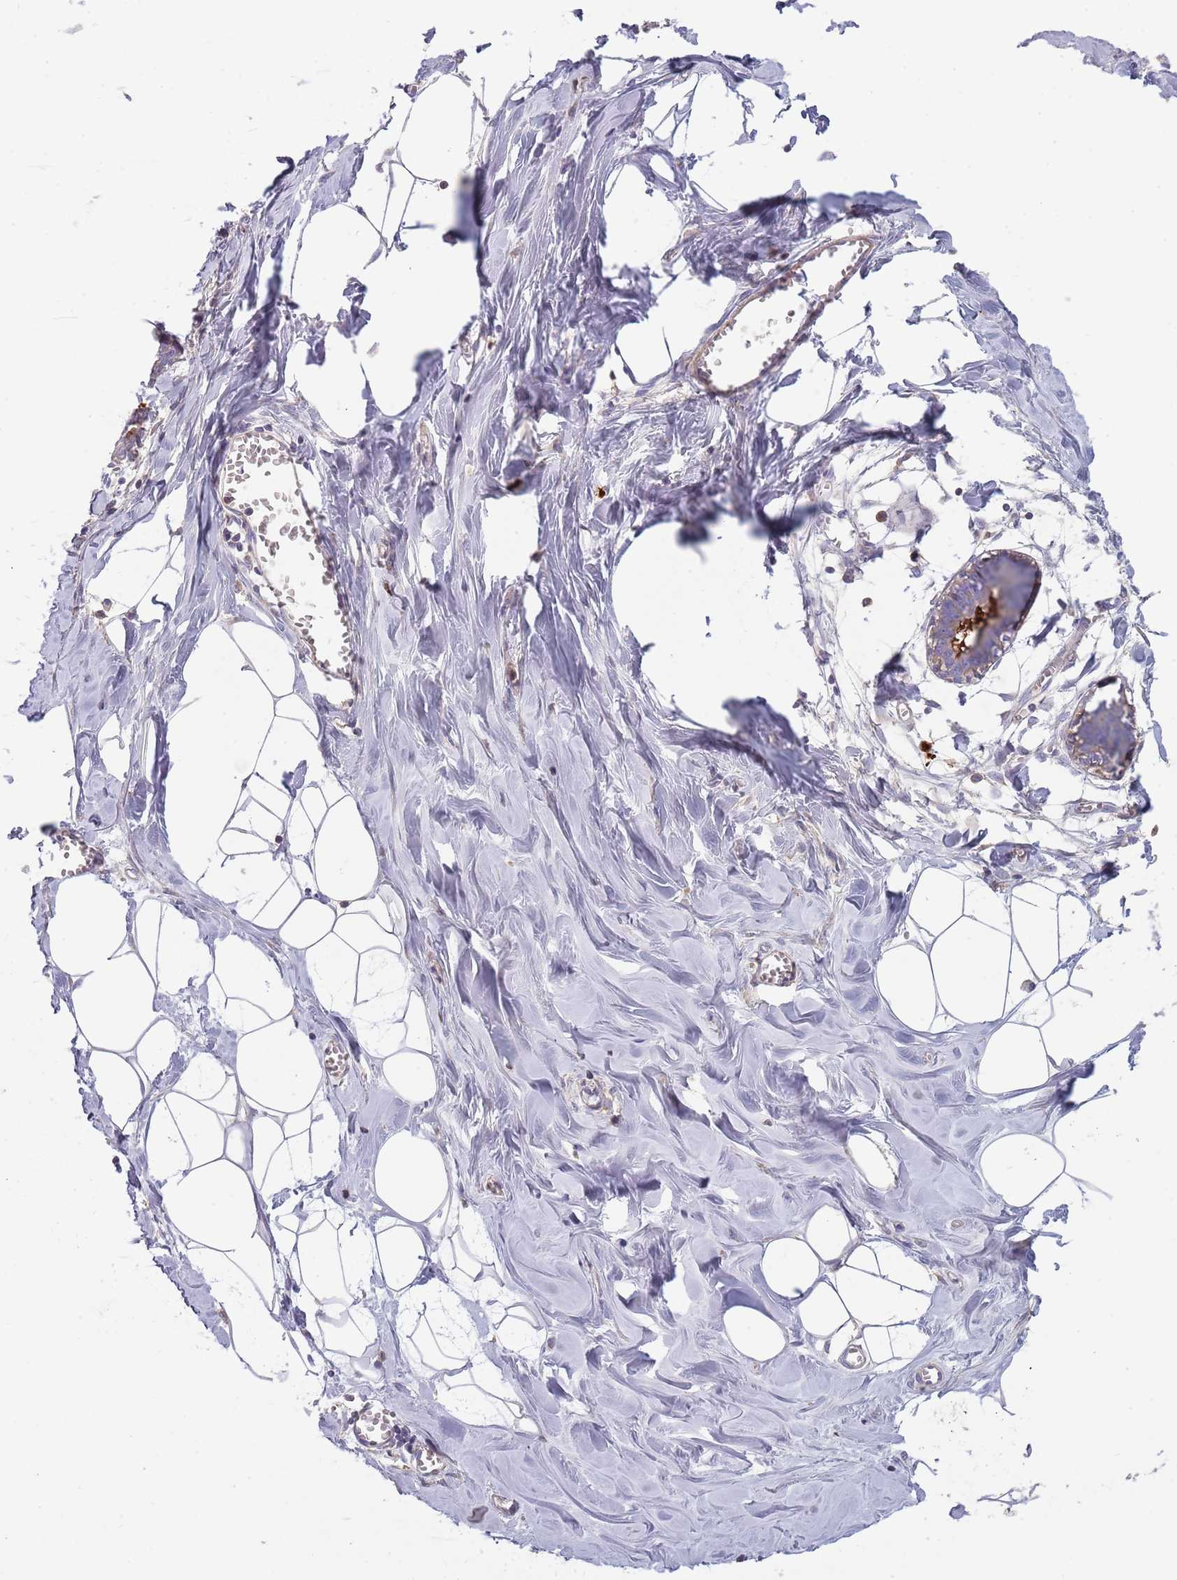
{"staining": {"intensity": "negative", "quantity": "none", "location": "none"}, "tissue": "breast", "cell_type": "Adipocytes", "image_type": "normal", "snomed": [{"axis": "morphology", "description": "Normal tissue, NOS"}, {"axis": "topography", "description": "Breast"}], "caption": "High power microscopy histopathology image of an immunohistochemistry (IHC) photomicrograph of unremarkable breast, revealing no significant staining in adipocytes.", "gene": "SUSD1", "patient": {"sex": "female", "age": 27}}